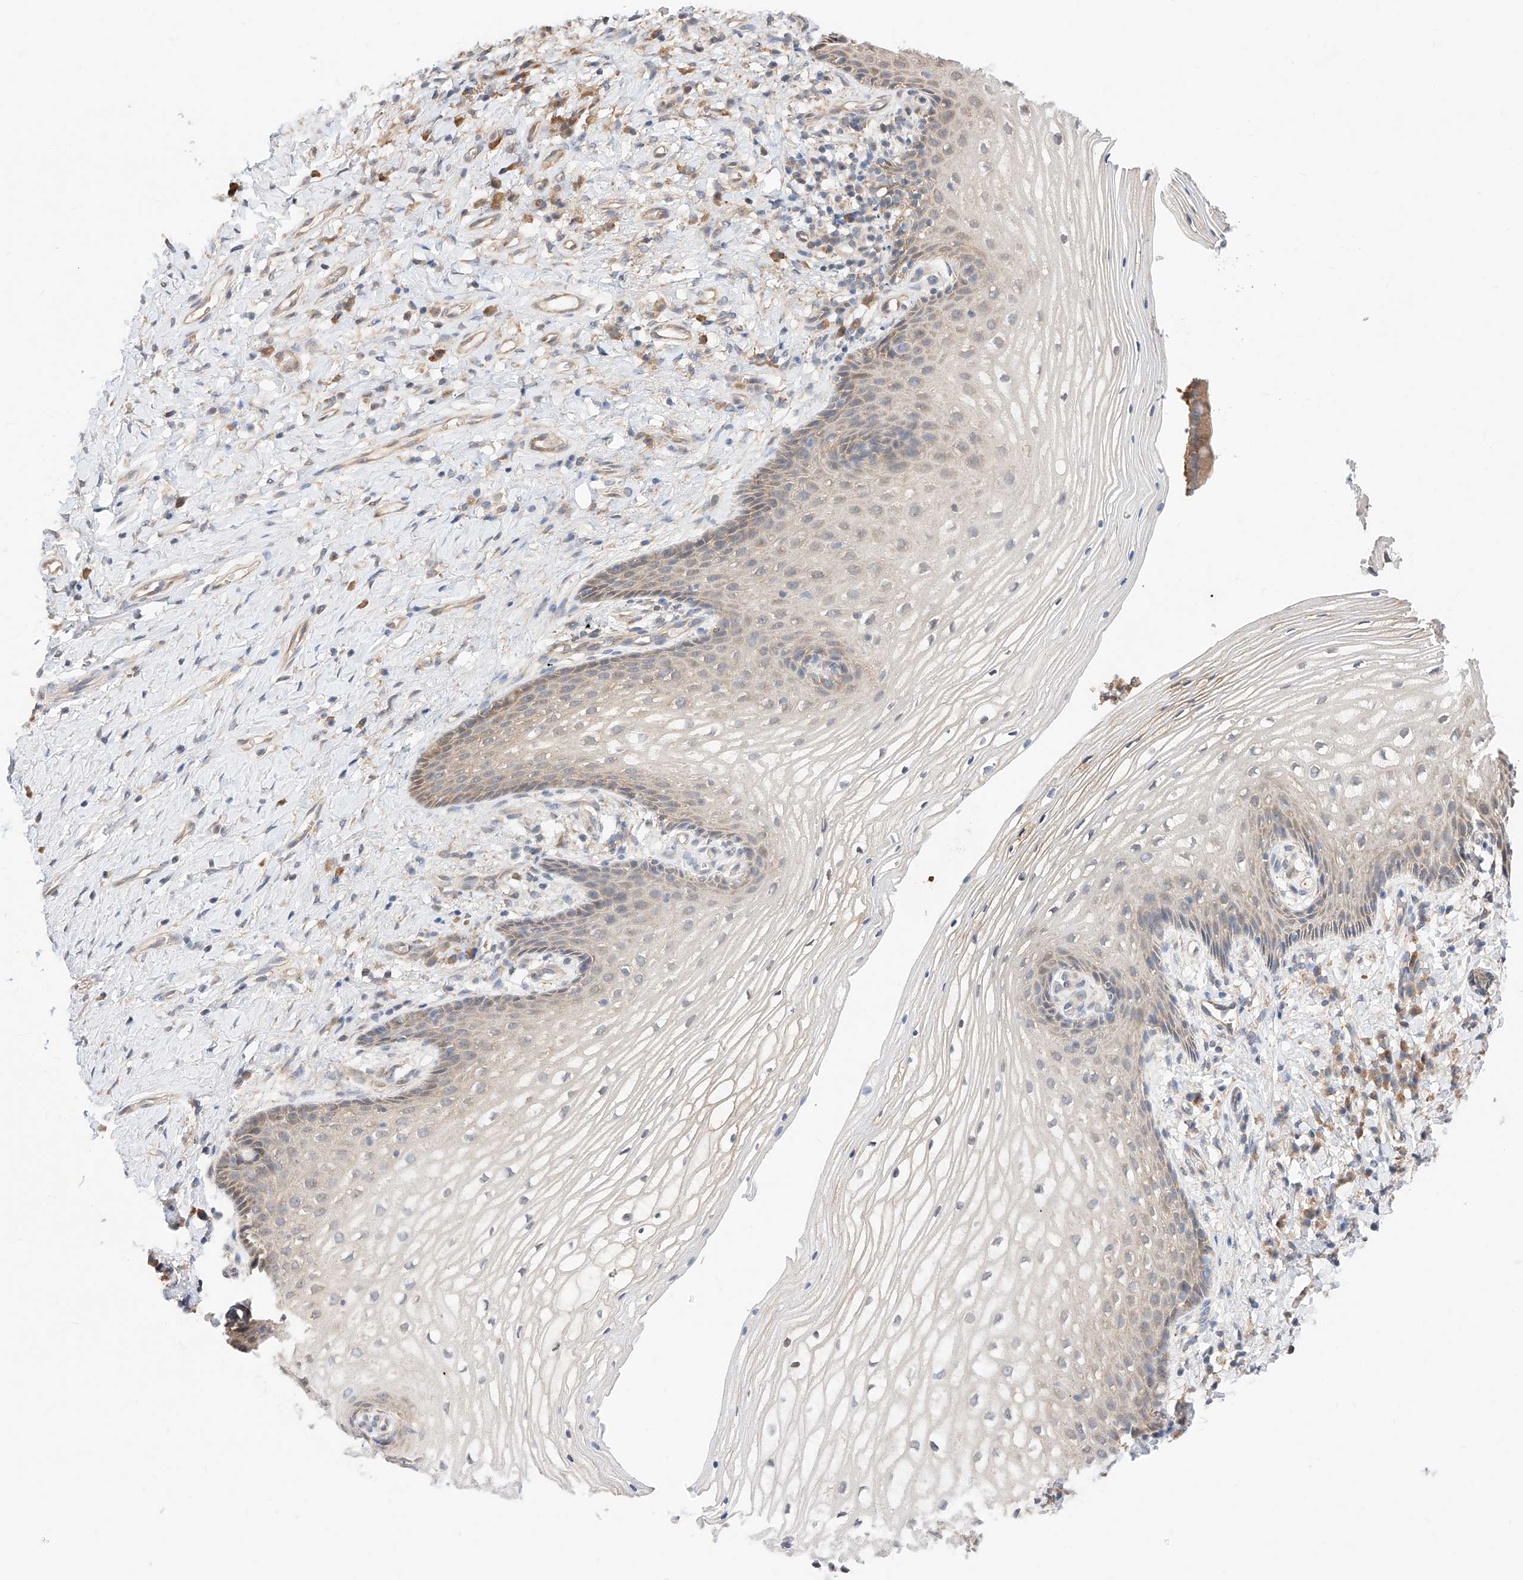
{"staining": {"intensity": "weak", "quantity": "25%-75%", "location": "cytoplasmic/membranous,nuclear"}, "tissue": "vagina", "cell_type": "Squamous epithelial cells", "image_type": "normal", "snomed": [{"axis": "morphology", "description": "Normal tissue, NOS"}, {"axis": "topography", "description": "Vagina"}], "caption": "Normal vagina demonstrates weak cytoplasmic/membranous,nuclear staining in about 25%-75% of squamous epithelial cells, visualized by immunohistochemistry.", "gene": "ZSCAN4", "patient": {"sex": "female", "age": 60}}